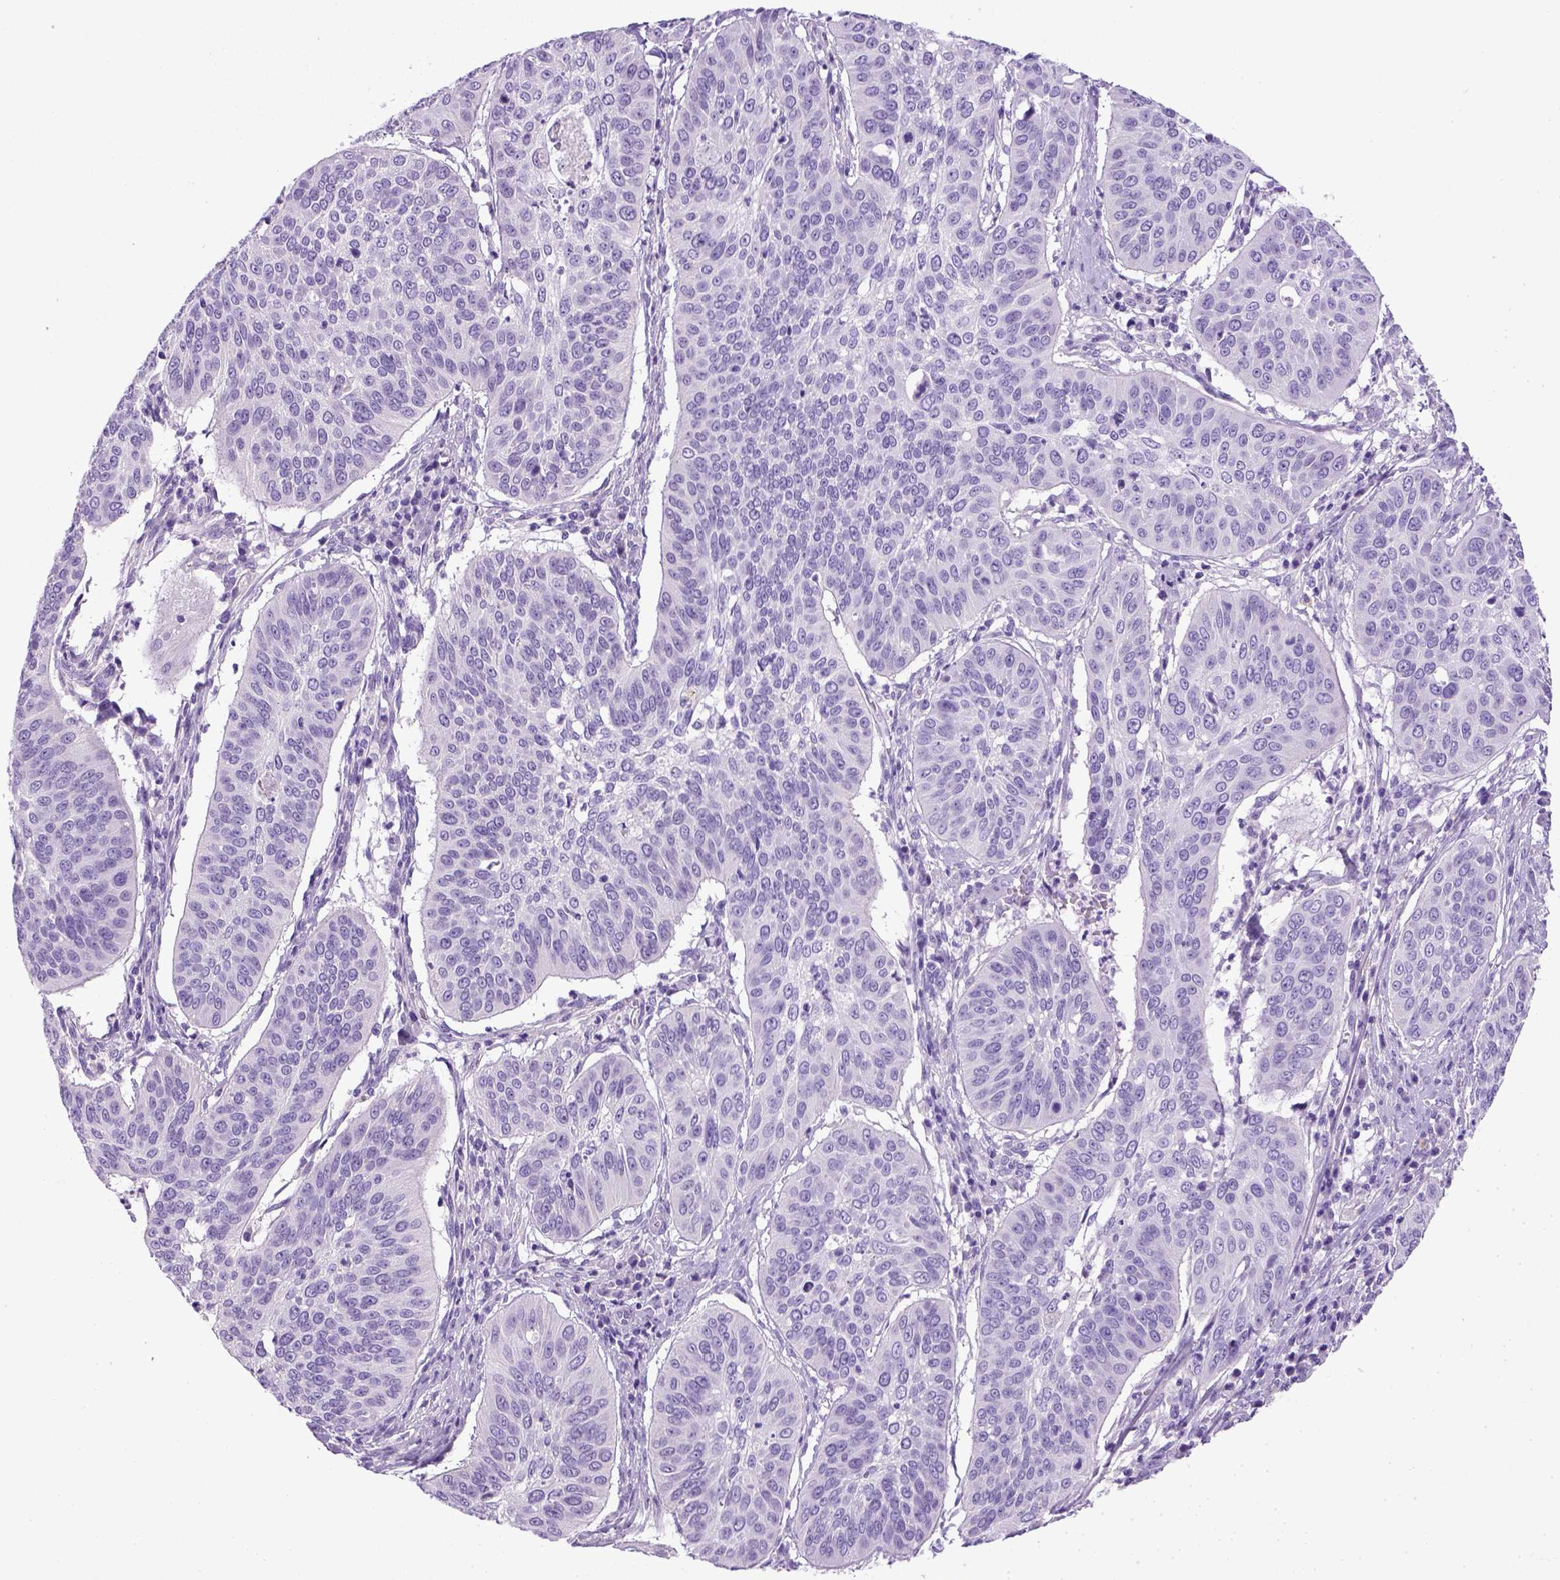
{"staining": {"intensity": "negative", "quantity": "none", "location": "none"}, "tissue": "cervical cancer", "cell_type": "Tumor cells", "image_type": "cancer", "snomed": [{"axis": "morphology", "description": "Normal tissue, NOS"}, {"axis": "morphology", "description": "Squamous cell carcinoma, NOS"}, {"axis": "topography", "description": "Cervix"}], "caption": "An immunohistochemistry (IHC) histopathology image of cervical squamous cell carcinoma is shown. There is no staining in tumor cells of cervical squamous cell carcinoma.", "gene": "KRT71", "patient": {"sex": "female", "age": 39}}